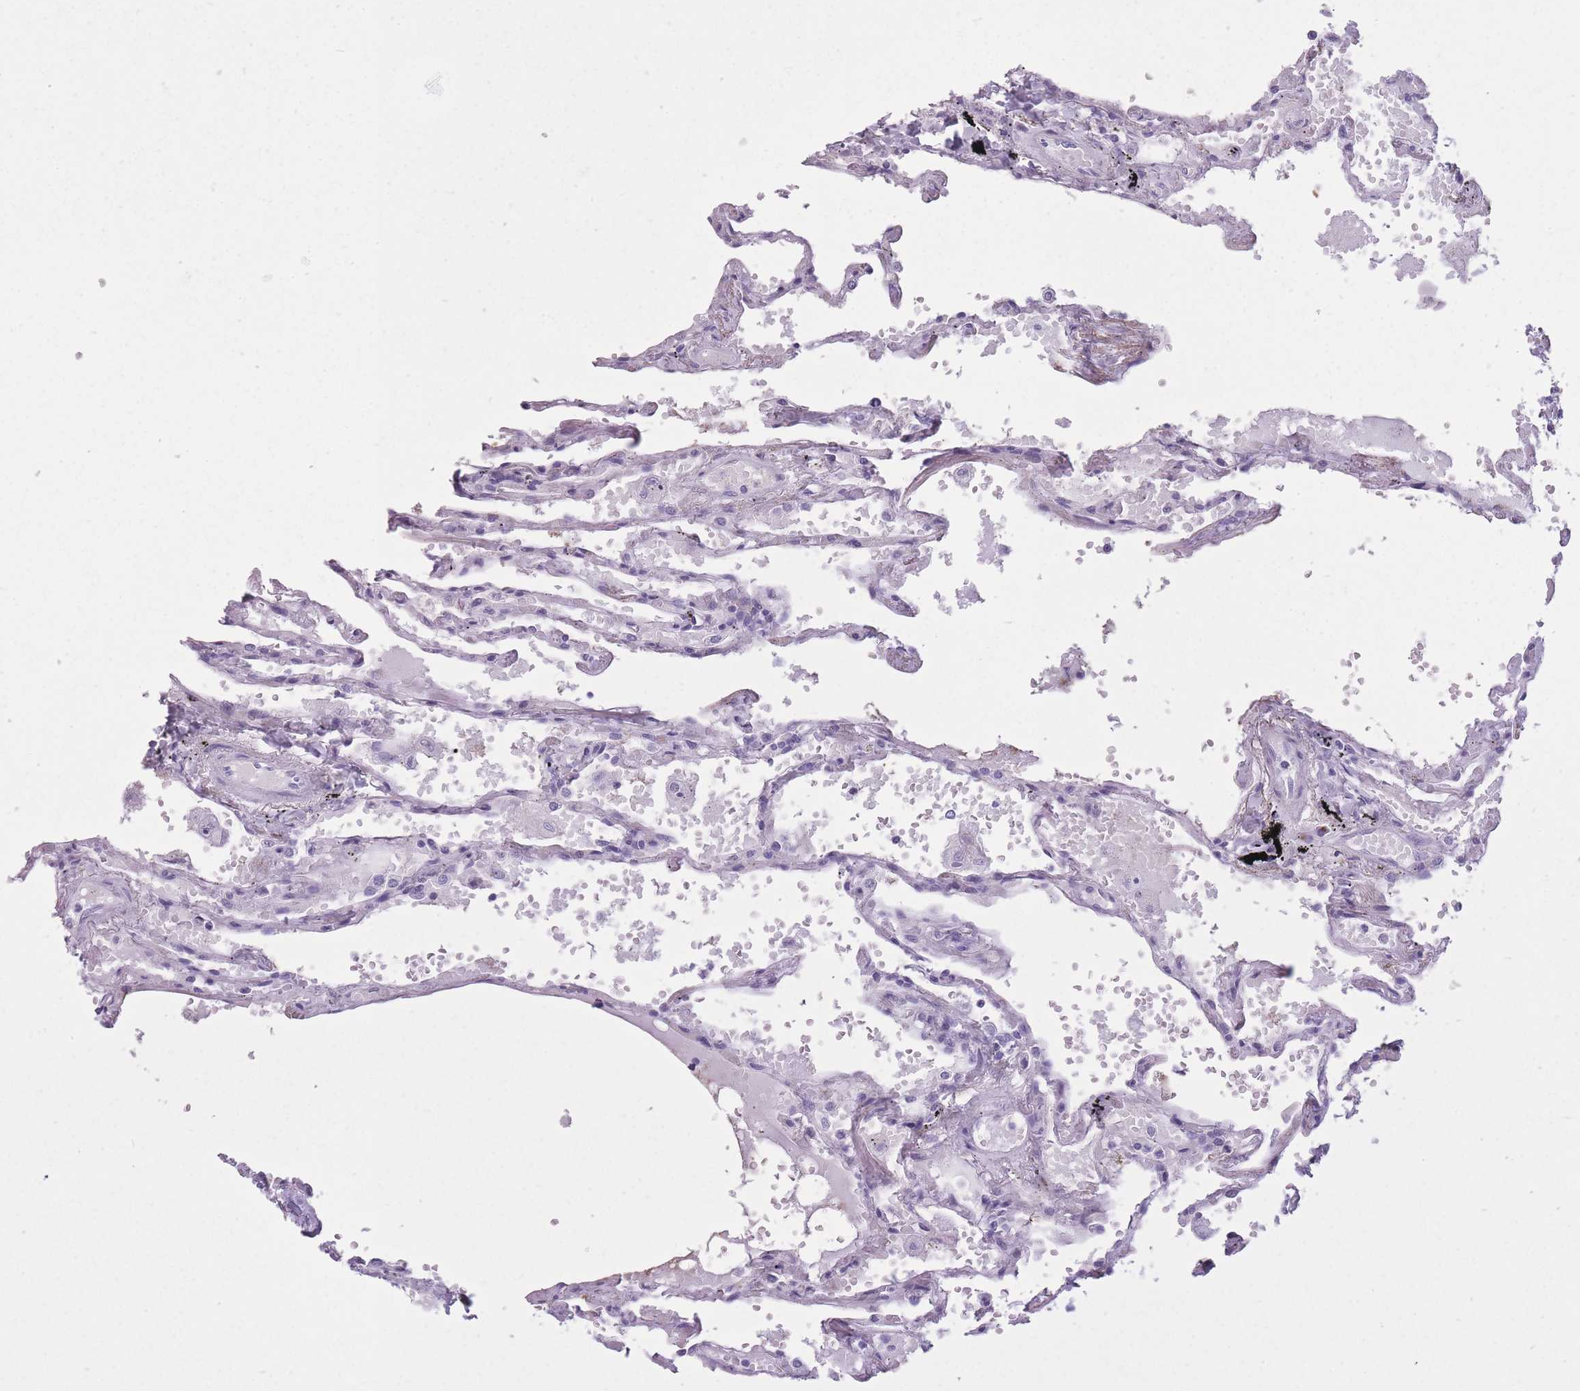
{"staining": {"intensity": "negative", "quantity": "none", "location": "none"}, "tissue": "lung", "cell_type": "Alveolar cells", "image_type": "normal", "snomed": [{"axis": "morphology", "description": "Normal tissue, NOS"}, {"axis": "topography", "description": "Lung"}], "caption": "DAB (3,3'-diaminobenzidine) immunohistochemical staining of normal human lung exhibits no significant staining in alveolar cells. Brightfield microscopy of IHC stained with DAB (3,3'-diaminobenzidine) (brown) and hematoxylin (blue), captured at high magnification.", "gene": "GOLGA6A", "patient": {"sex": "female", "age": 67}}